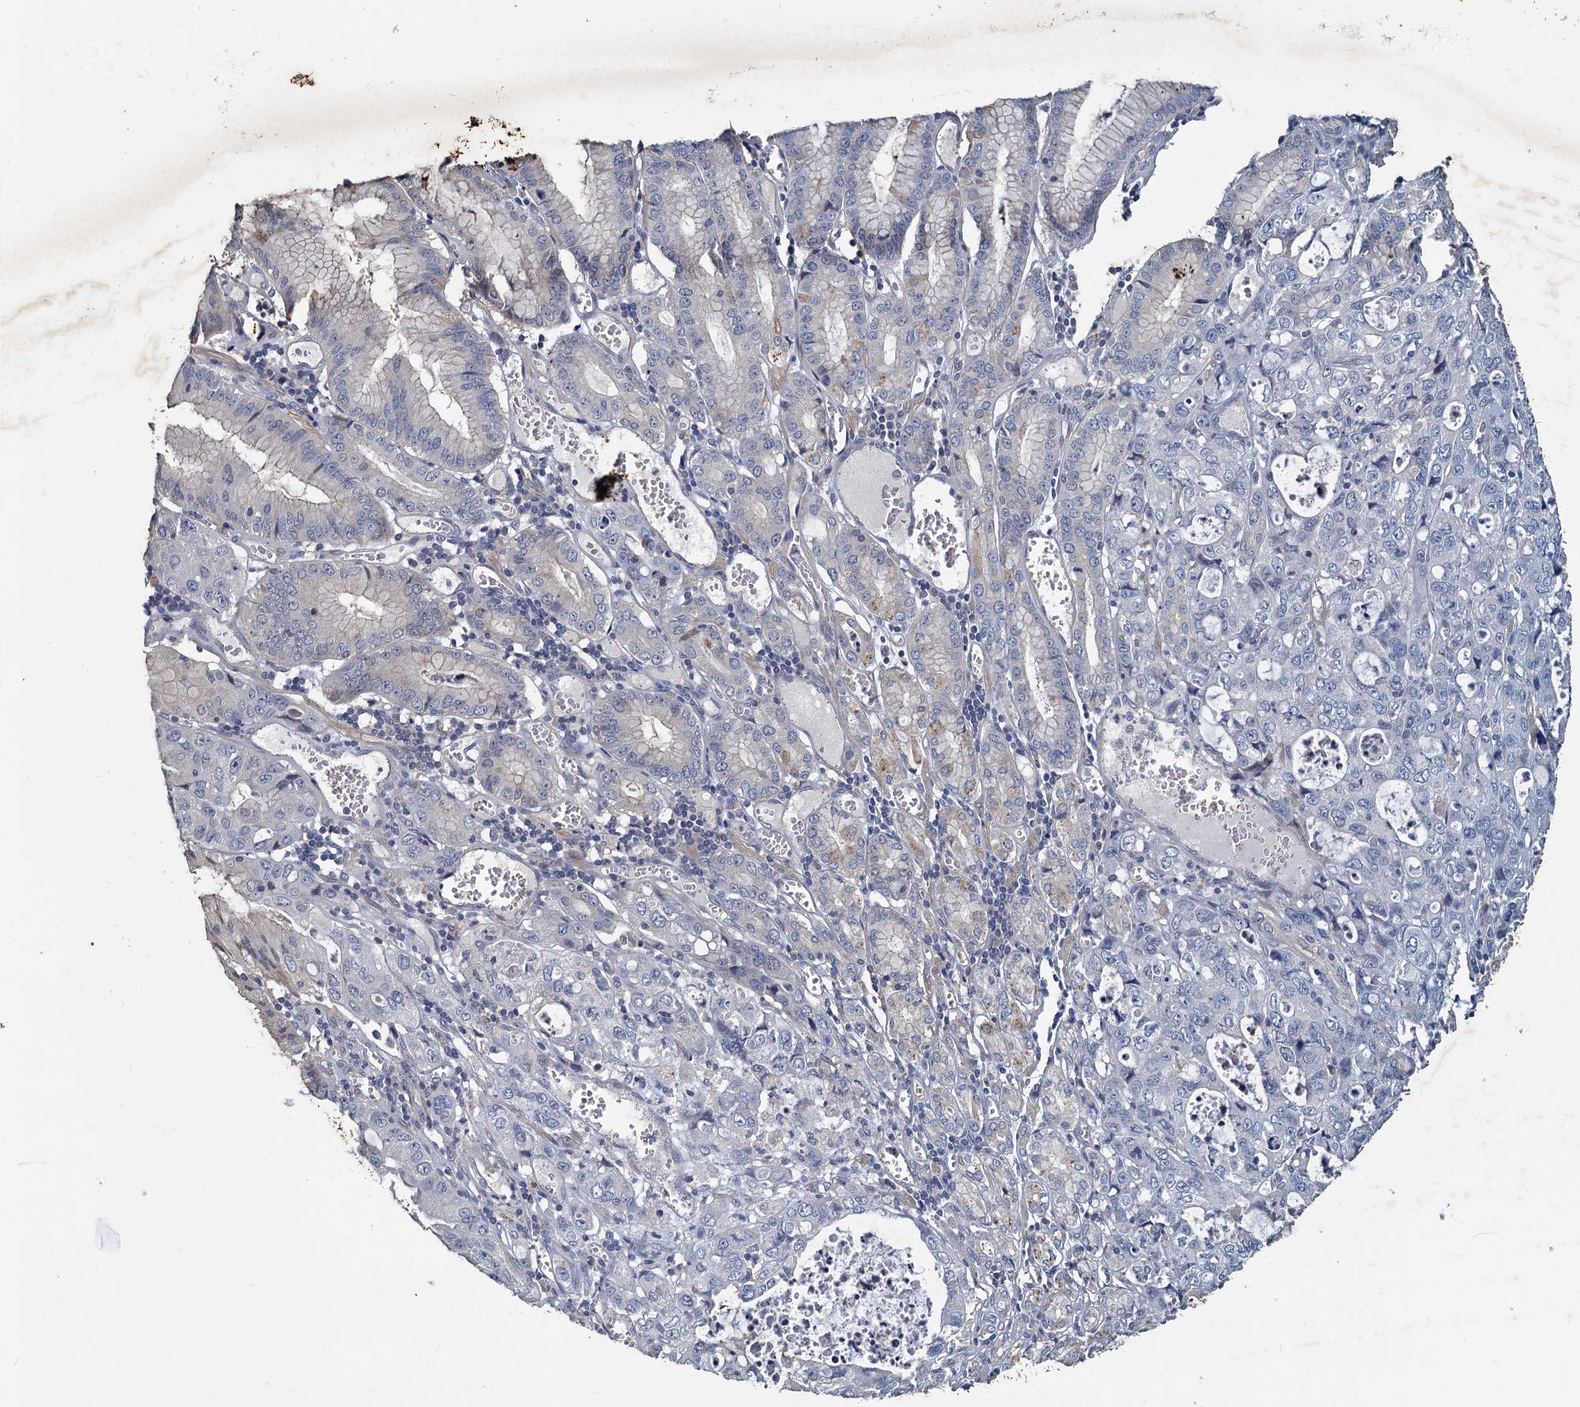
{"staining": {"intensity": "negative", "quantity": "none", "location": "none"}, "tissue": "stomach cancer", "cell_type": "Tumor cells", "image_type": "cancer", "snomed": [{"axis": "morphology", "description": "Adenocarcinoma, NOS"}, {"axis": "topography", "description": "Stomach, upper"}], "caption": "Human stomach cancer stained for a protein using immunohistochemistry (IHC) exhibits no positivity in tumor cells.", "gene": "SLC2A7", "patient": {"sex": "female", "age": 52}}